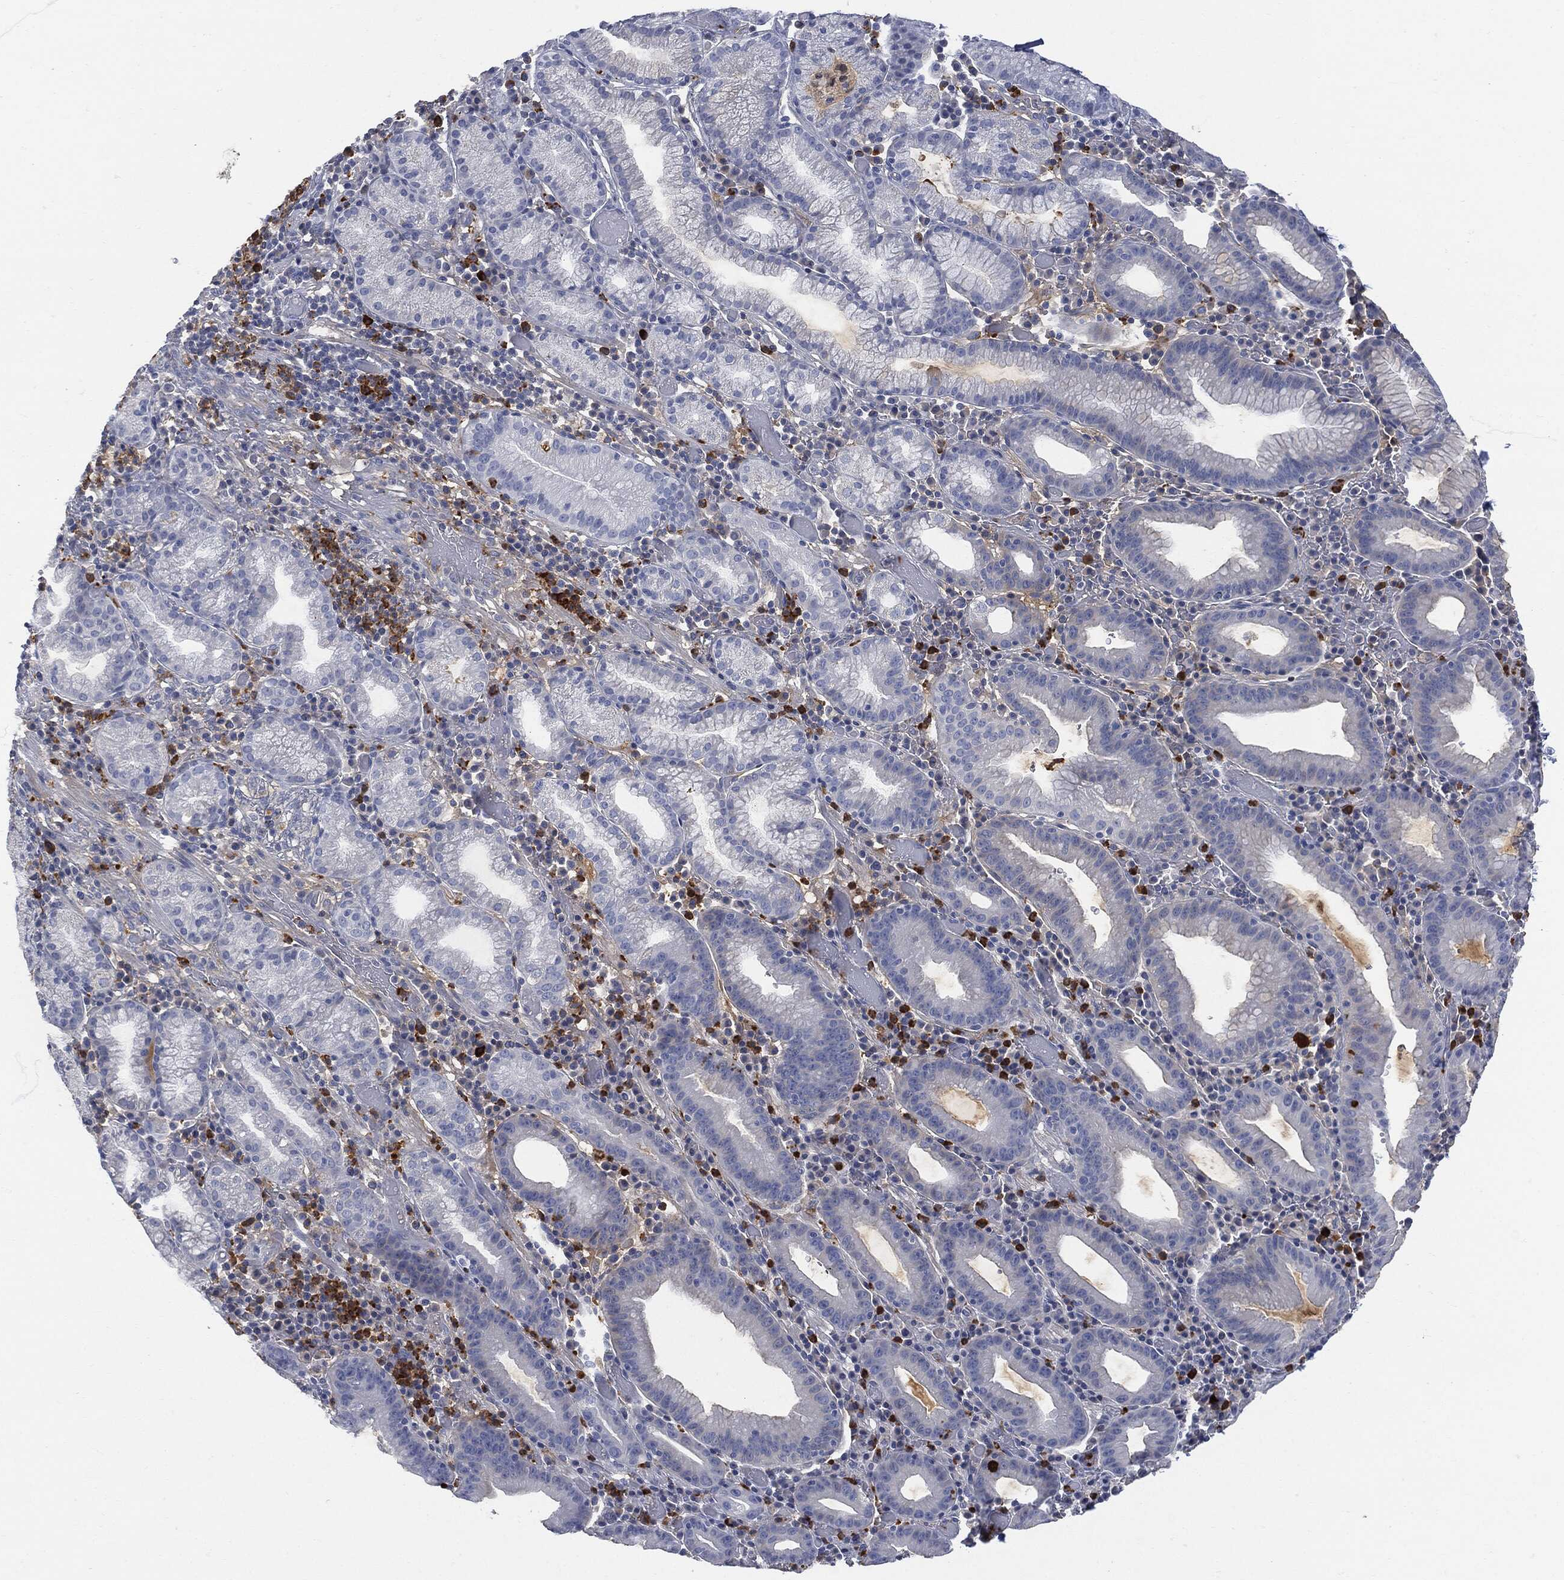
{"staining": {"intensity": "negative", "quantity": "none", "location": "none"}, "tissue": "stomach cancer", "cell_type": "Tumor cells", "image_type": "cancer", "snomed": [{"axis": "morphology", "description": "Adenocarcinoma, NOS"}, {"axis": "topography", "description": "Stomach"}], "caption": "An immunohistochemistry (IHC) micrograph of stomach cancer (adenocarcinoma) is shown. There is no staining in tumor cells of stomach cancer (adenocarcinoma).", "gene": "BTK", "patient": {"sex": "male", "age": 79}}